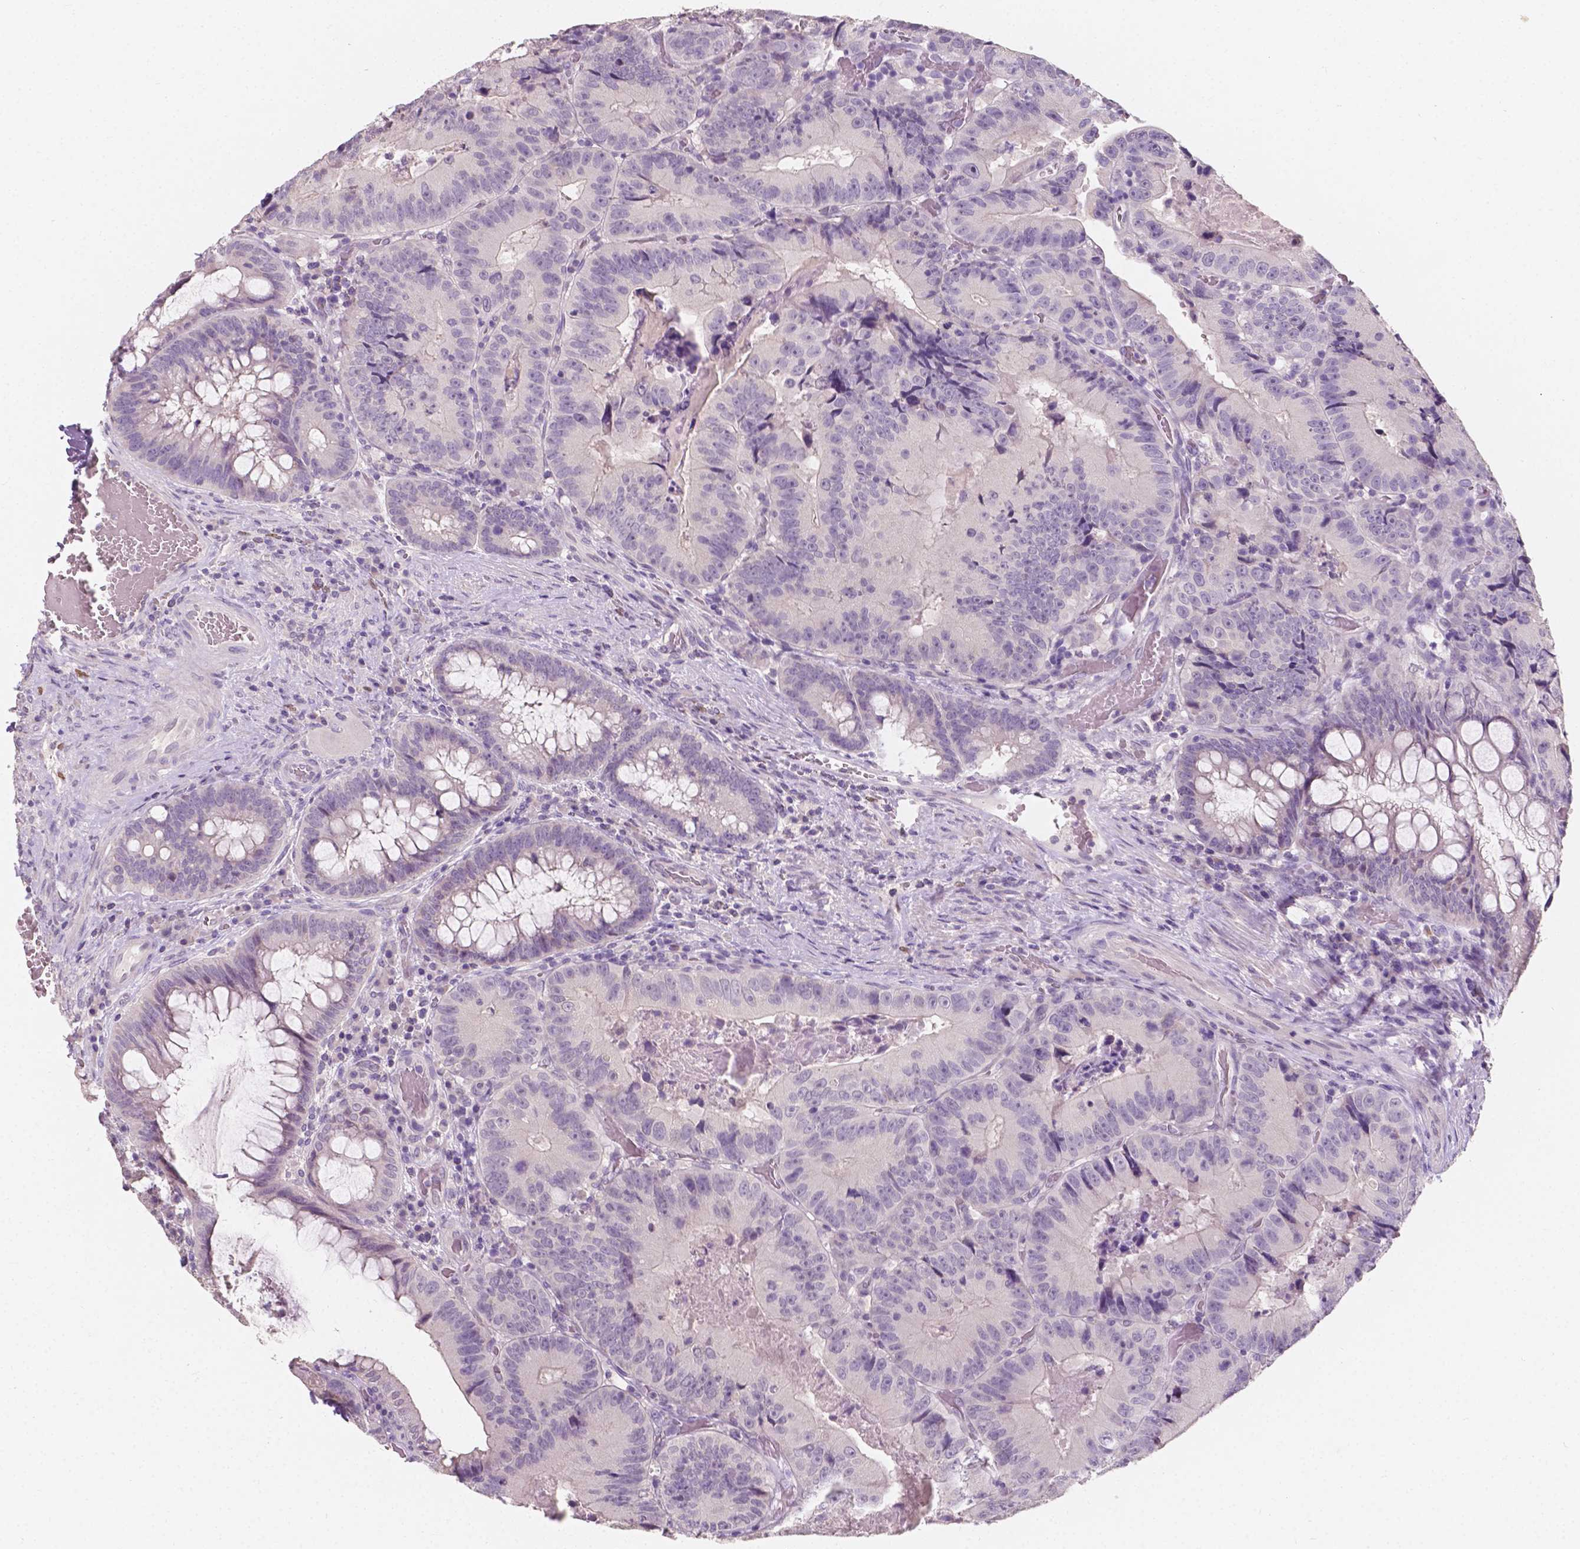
{"staining": {"intensity": "negative", "quantity": "none", "location": "none"}, "tissue": "colorectal cancer", "cell_type": "Tumor cells", "image_type": "cancer", "snomed": [{"axis": "morphology", "description": "Adenocarcinoma, NOS"}, {"axis": "topography", "description": "Colon"}], "caption": "Adenocarcinoma (colorectal) stained for a protein using IHC shows no expression tumor cells.", "gene": "TAL1", "patient": {"sex": "female", "age": 86}}